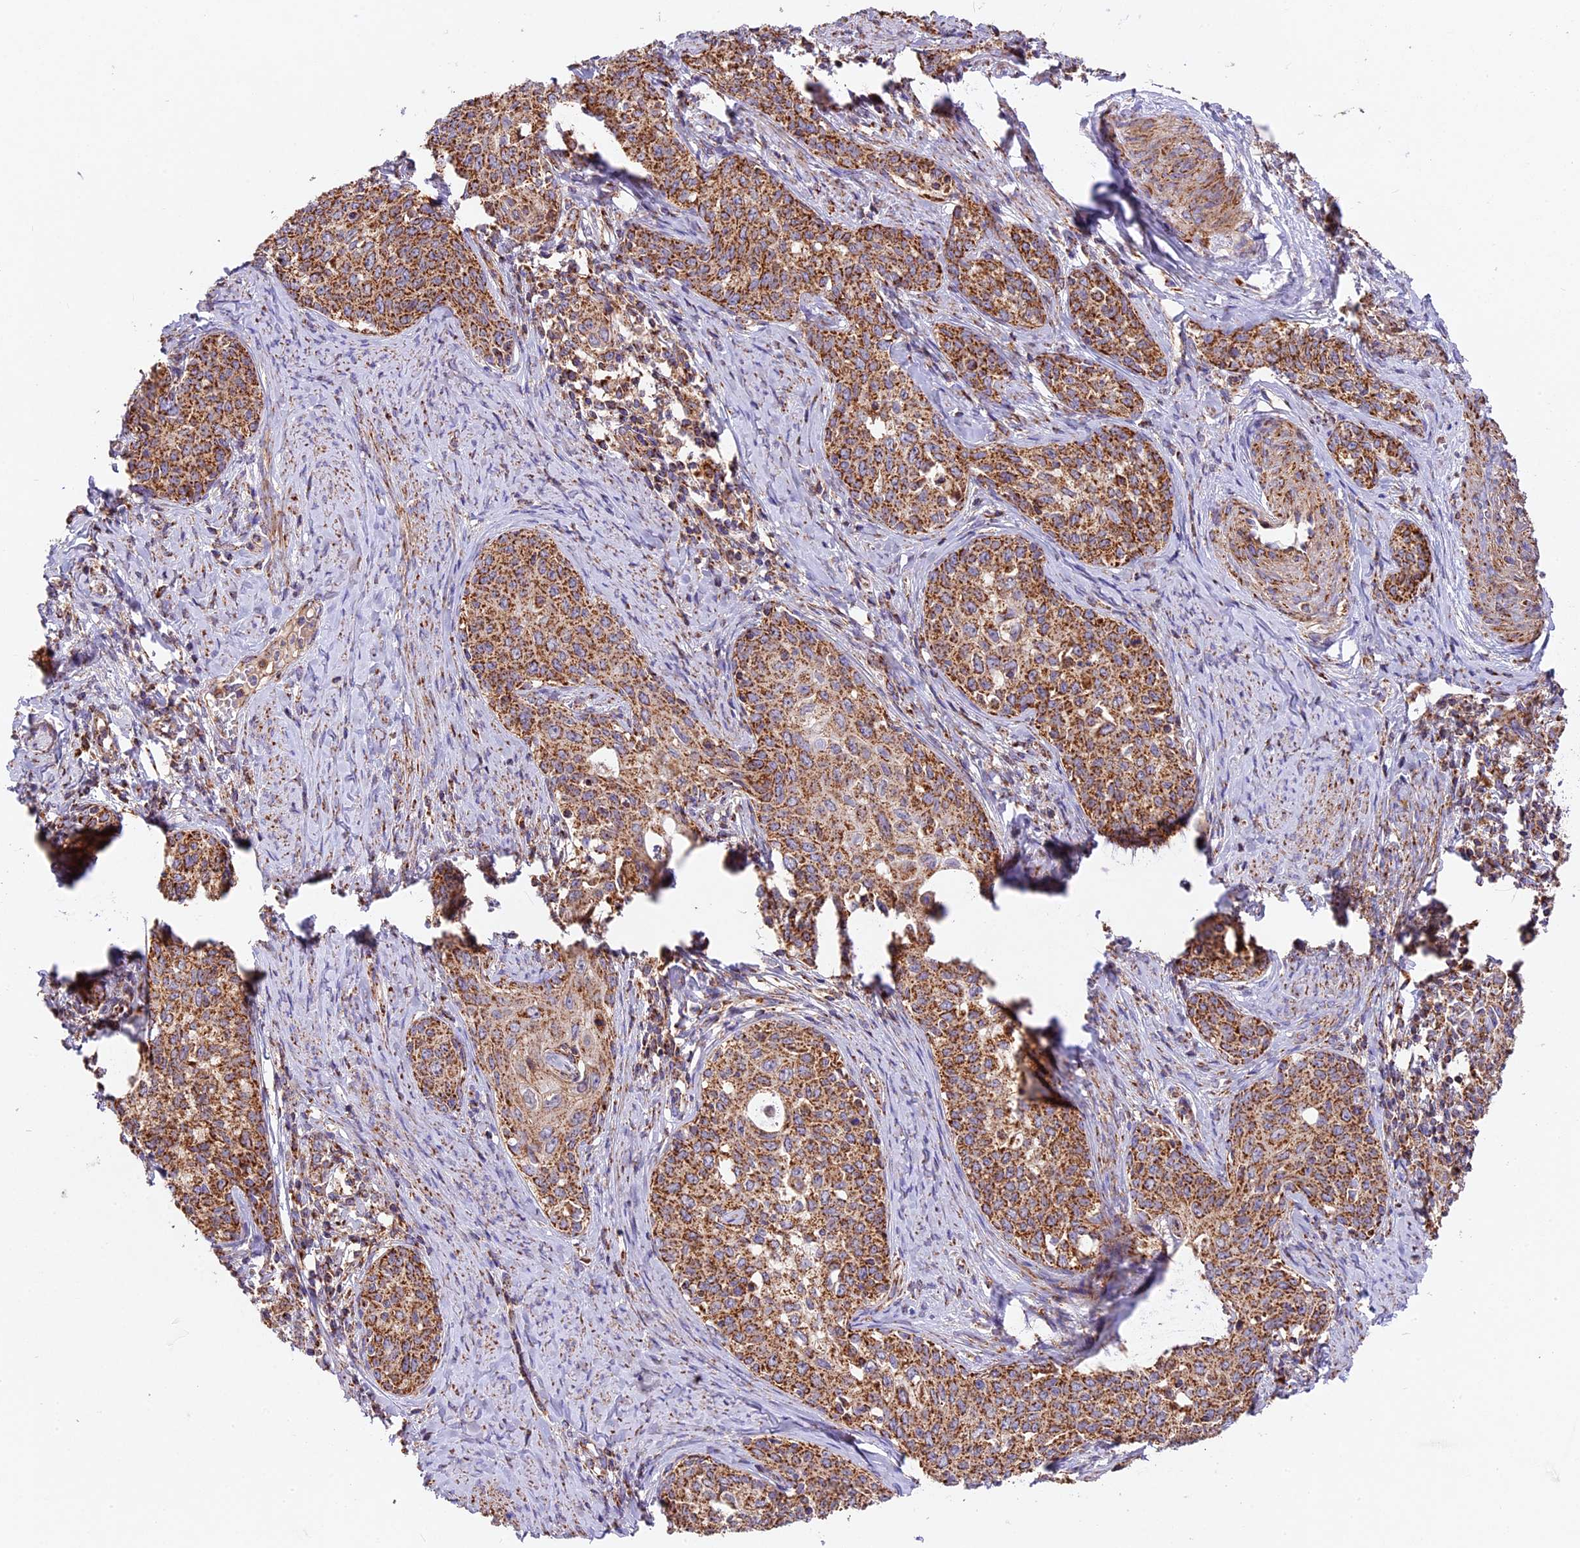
{"staining": {"intensity": "strong", "quantity": ">75%", "location": "cytoplasmic/membranous"}, "tissue": "cervical cancer", "cell_type": "Tumor cells", "image_type": "cancer", "snomed": [{"axis": "morphology", "description": "Squamous cell carcinoma, NOS"}, {"axis": "morphology", "description": "Adenocarcinoma, NOS"}, {"axis": "topography", "description": "Cervix"}], "caption": "Immunohistochemical staining of human cervical cancer (squamous cell carcinoma) reveals high levels of strong cytoplasmic/membranous protein expression in approximately >75% of tumor cells.", "gene": "NDUFA8", "patient": {"sex": "female", "age": 52}}